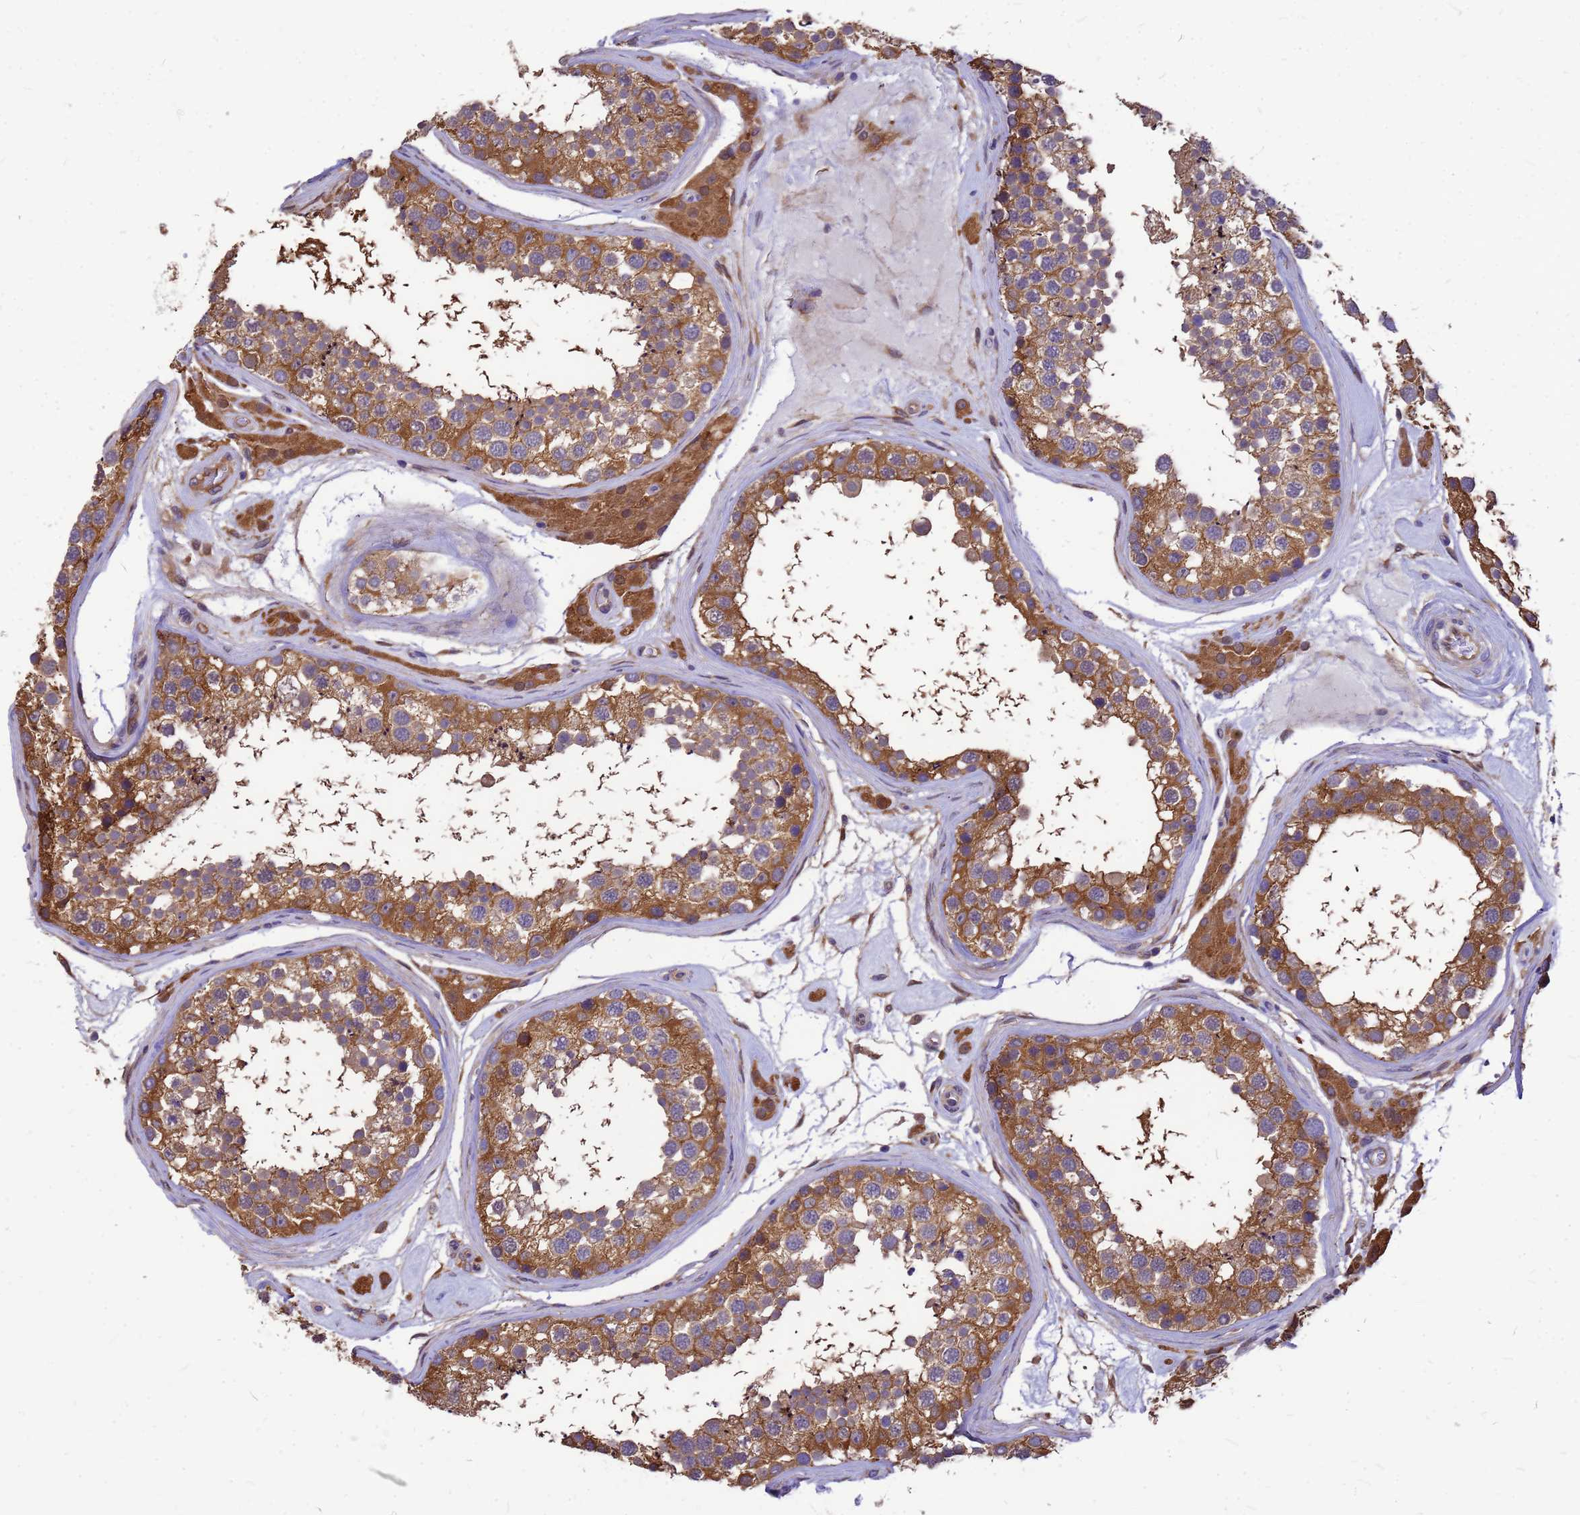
{"staining": {"intensity": "moderate", "quantity": ">75%", "location": "cytoplasmic/membranous"}, "tissue": "testis", "cell_type": "Cells in seminiferous ducts", "image_type": "normal", "snomed": [{"axis": "morphology", "description": "Normal tissue, NOS"}, {"axis": "topography", "description": "Testis"}], "caption": "Immunohistochemistry of benign testis exhibits medium levels of moderate cytoplasmic/membranous positivity in about >75% of cells in seminiferous ducts. Using DAB (brown) and hematoxylin (blue) stains, captured at high magnification using brightfield microscopy.", "gene": "GID4", "patient": {"sex": "male", "age": 46}}